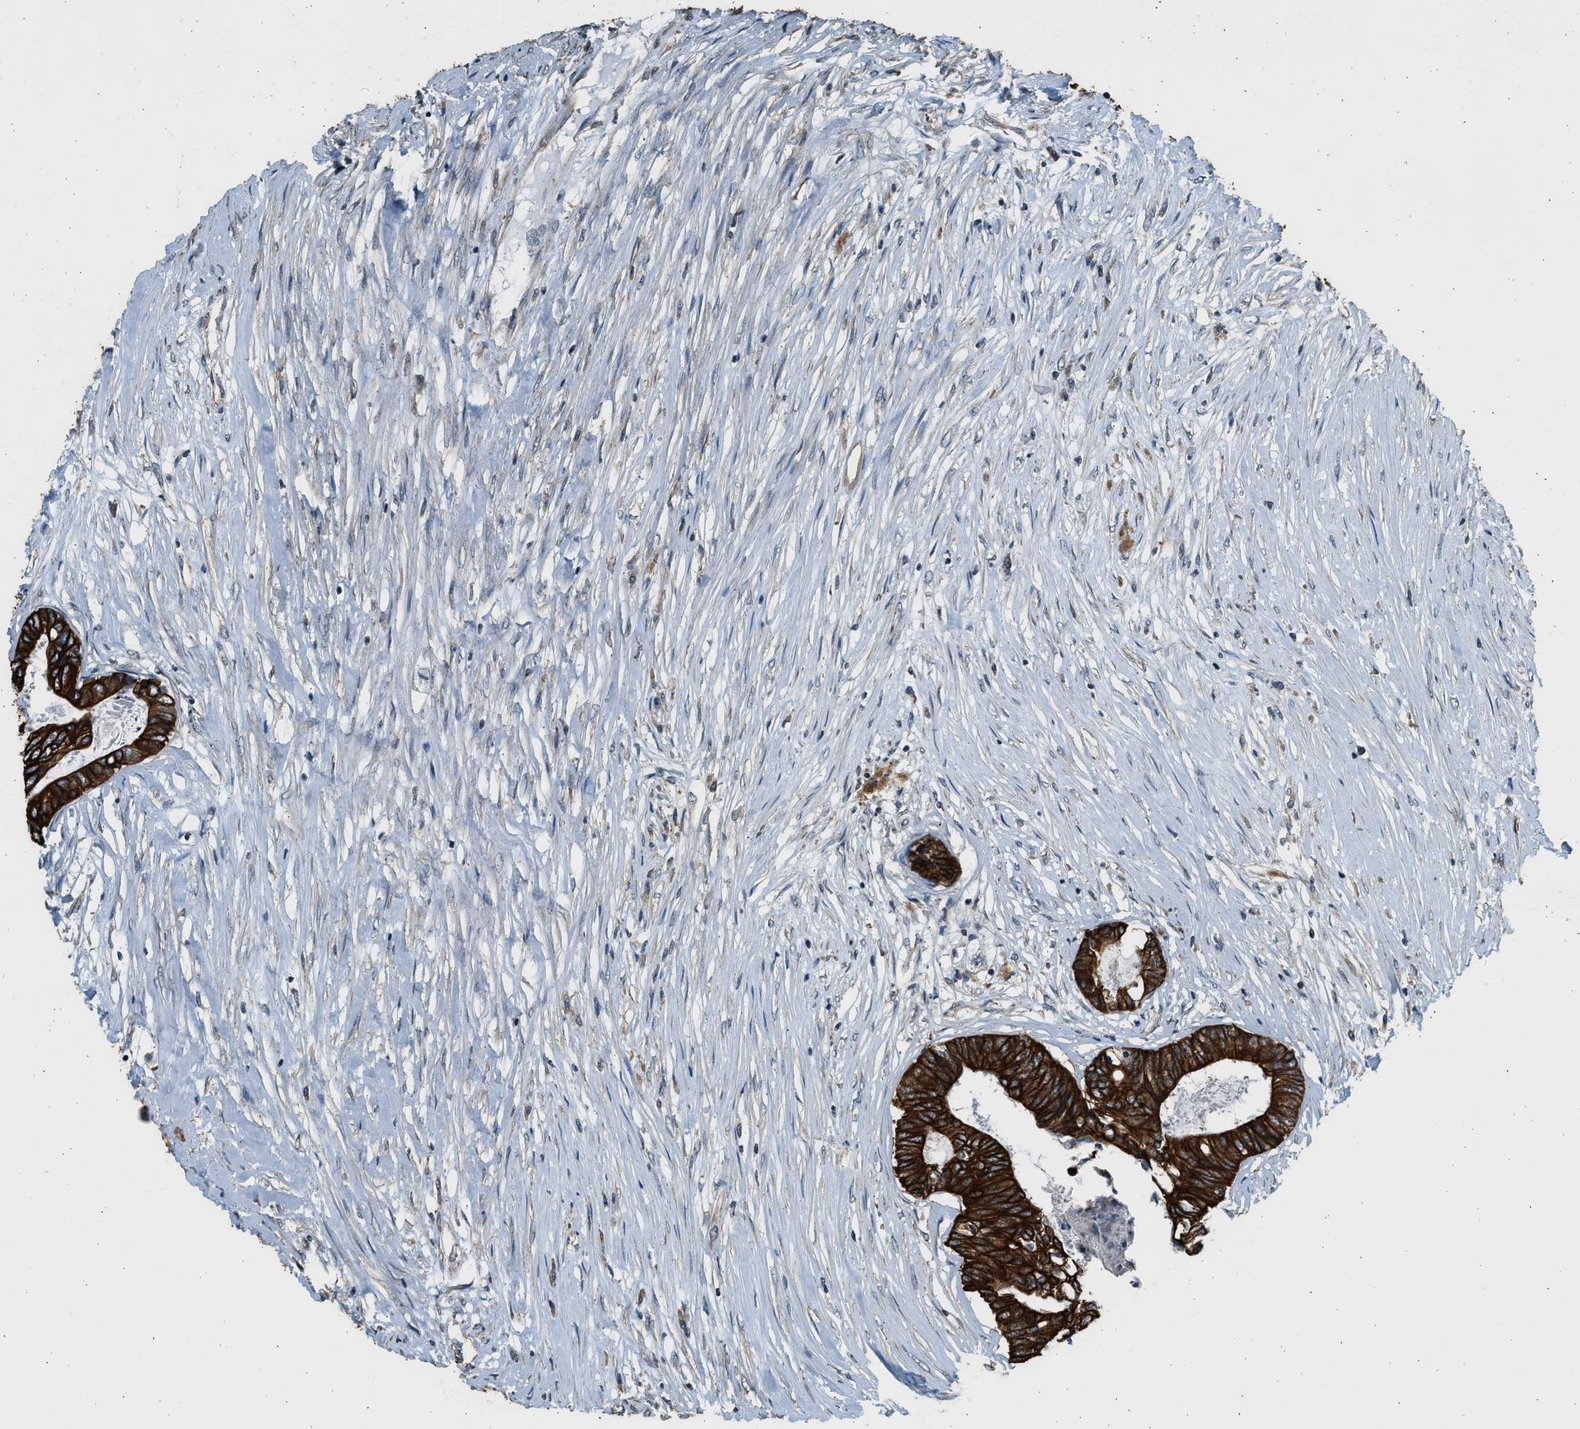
{"staining": {"intensity": "strong", "quantity": ">75%", "location": "cytoplasmic/membranous"}, "tissue": "colorectal cancer", "cell_type": "Tumor cells", "image_type": "cancer", "snomed": [{"axis": "morphology", "description": "Adenocarcinoma, NOS"}, {"axis": "topography", "description": "Rectum"}], "caption": "This histopathology image reveals colorectal cancer stained with IHC to label a protein in brown. The cytoplasmic/membranous of tumor cells show strong positivity for the protein. Nuclei are counter-stained blue.", "gene": "PCLO", "patient": {"sex": "male", "age": 63}}